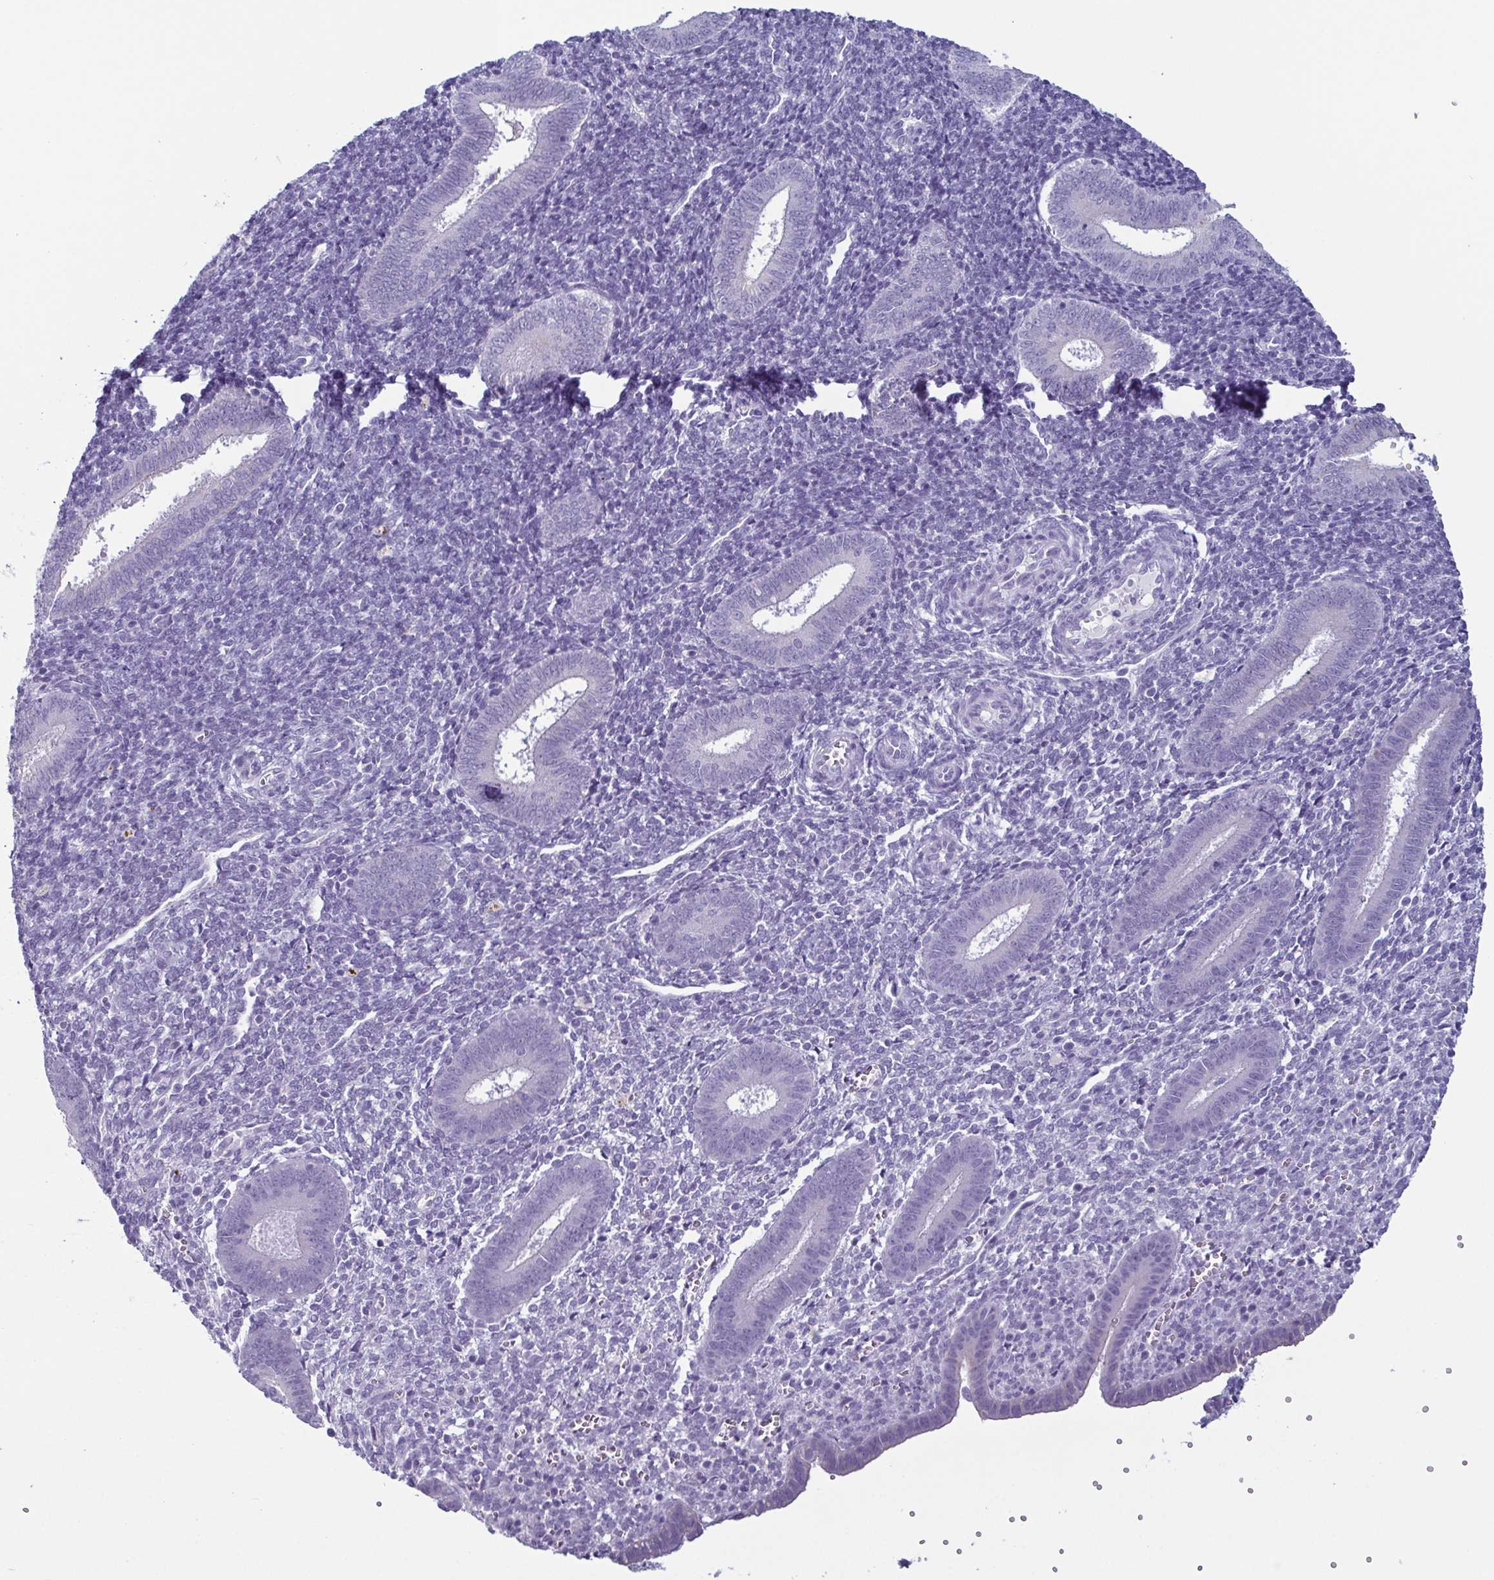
{"staining": {"intensity": "negative", "quantity": "none", "location": "none"}, "tissue": "endometrium", "cell_type": "Cells in endometrial stroma", "image_type": "normal", "snomed": [{"axis": "morphology", "description": "Normal tissue, NOS"}, {"axis": "topography", "description": "Endometrium"}], "caption": "High power microscopy image of an IHC photomicrograph of benign endometrium, revealing no significant staining in cells in endometrial stroma.", "gene": "KRT10", "patient": {"sex": "female", "age": 25}}